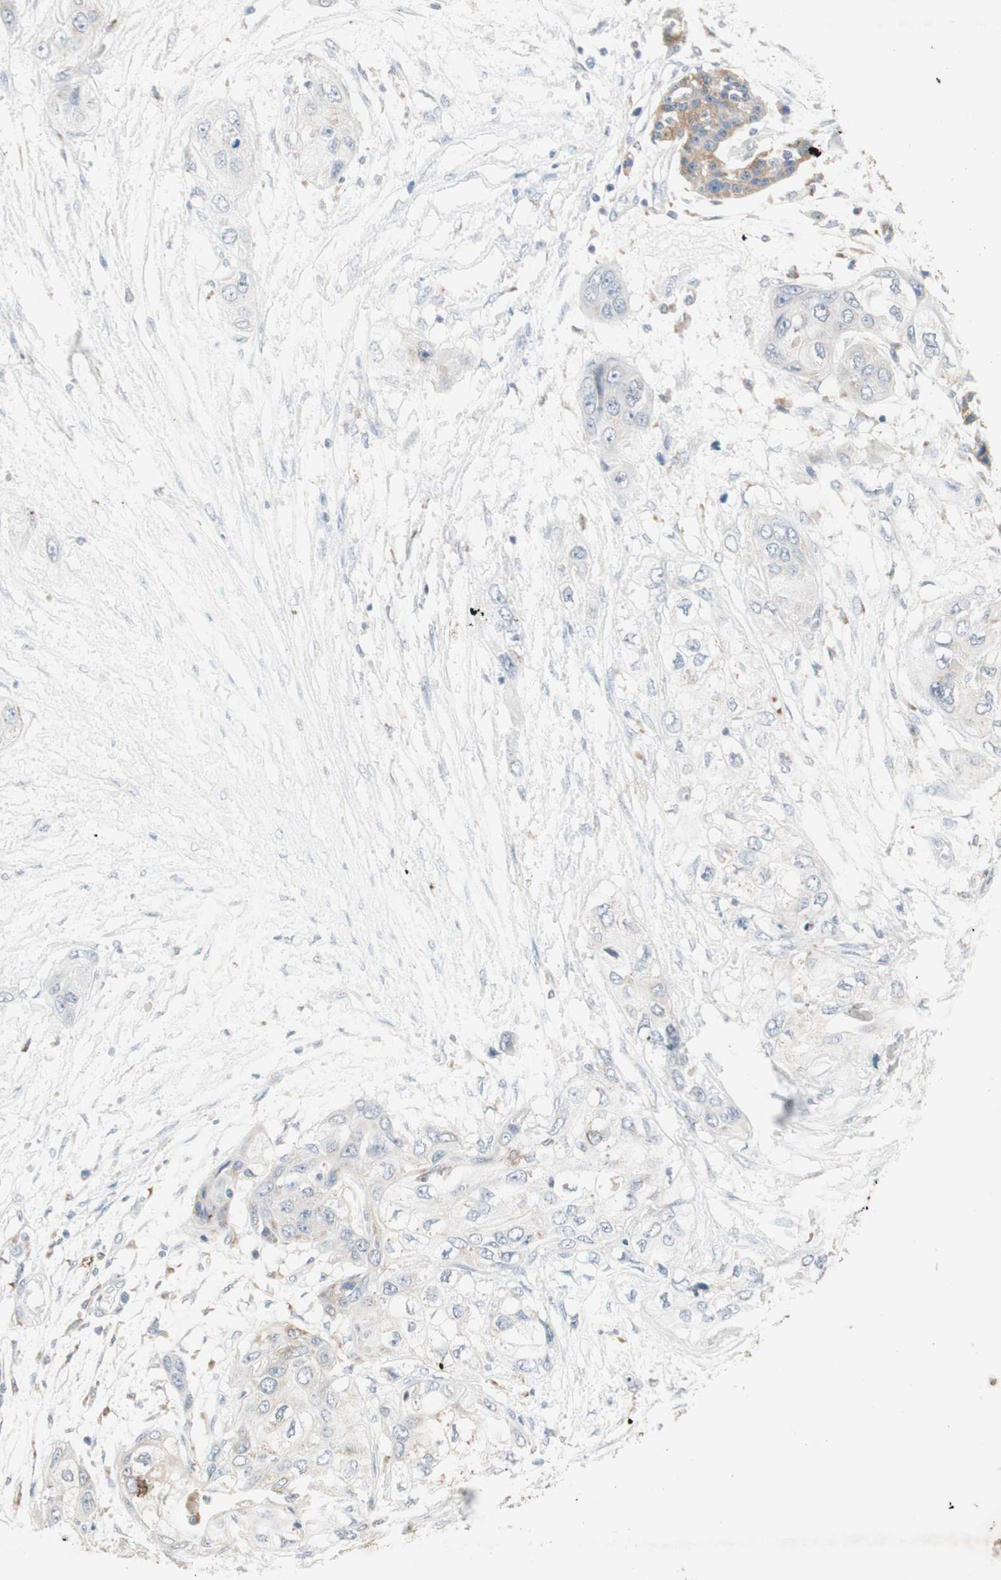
{"staining": {"intensity": "negative", "quantity": "none", "location": "none"}, "tissue": "pancreatic cancer", "cell_type": "Tumor cells", "image_type": "cancer", "snomed": [{"axis": "morphology", "description": "Adenocarcinoma, NOS"}, {"axis": "topography", "description": "Pancreas"}], "caption": "Human adenocarcinoma (pancreatic) stained for a protein using immunohistochemistry (IHC) exhibits no positivity in tumor cells.", "gene": "ATP6V1B1", "patient": {"sex": "female", "age": 70}}